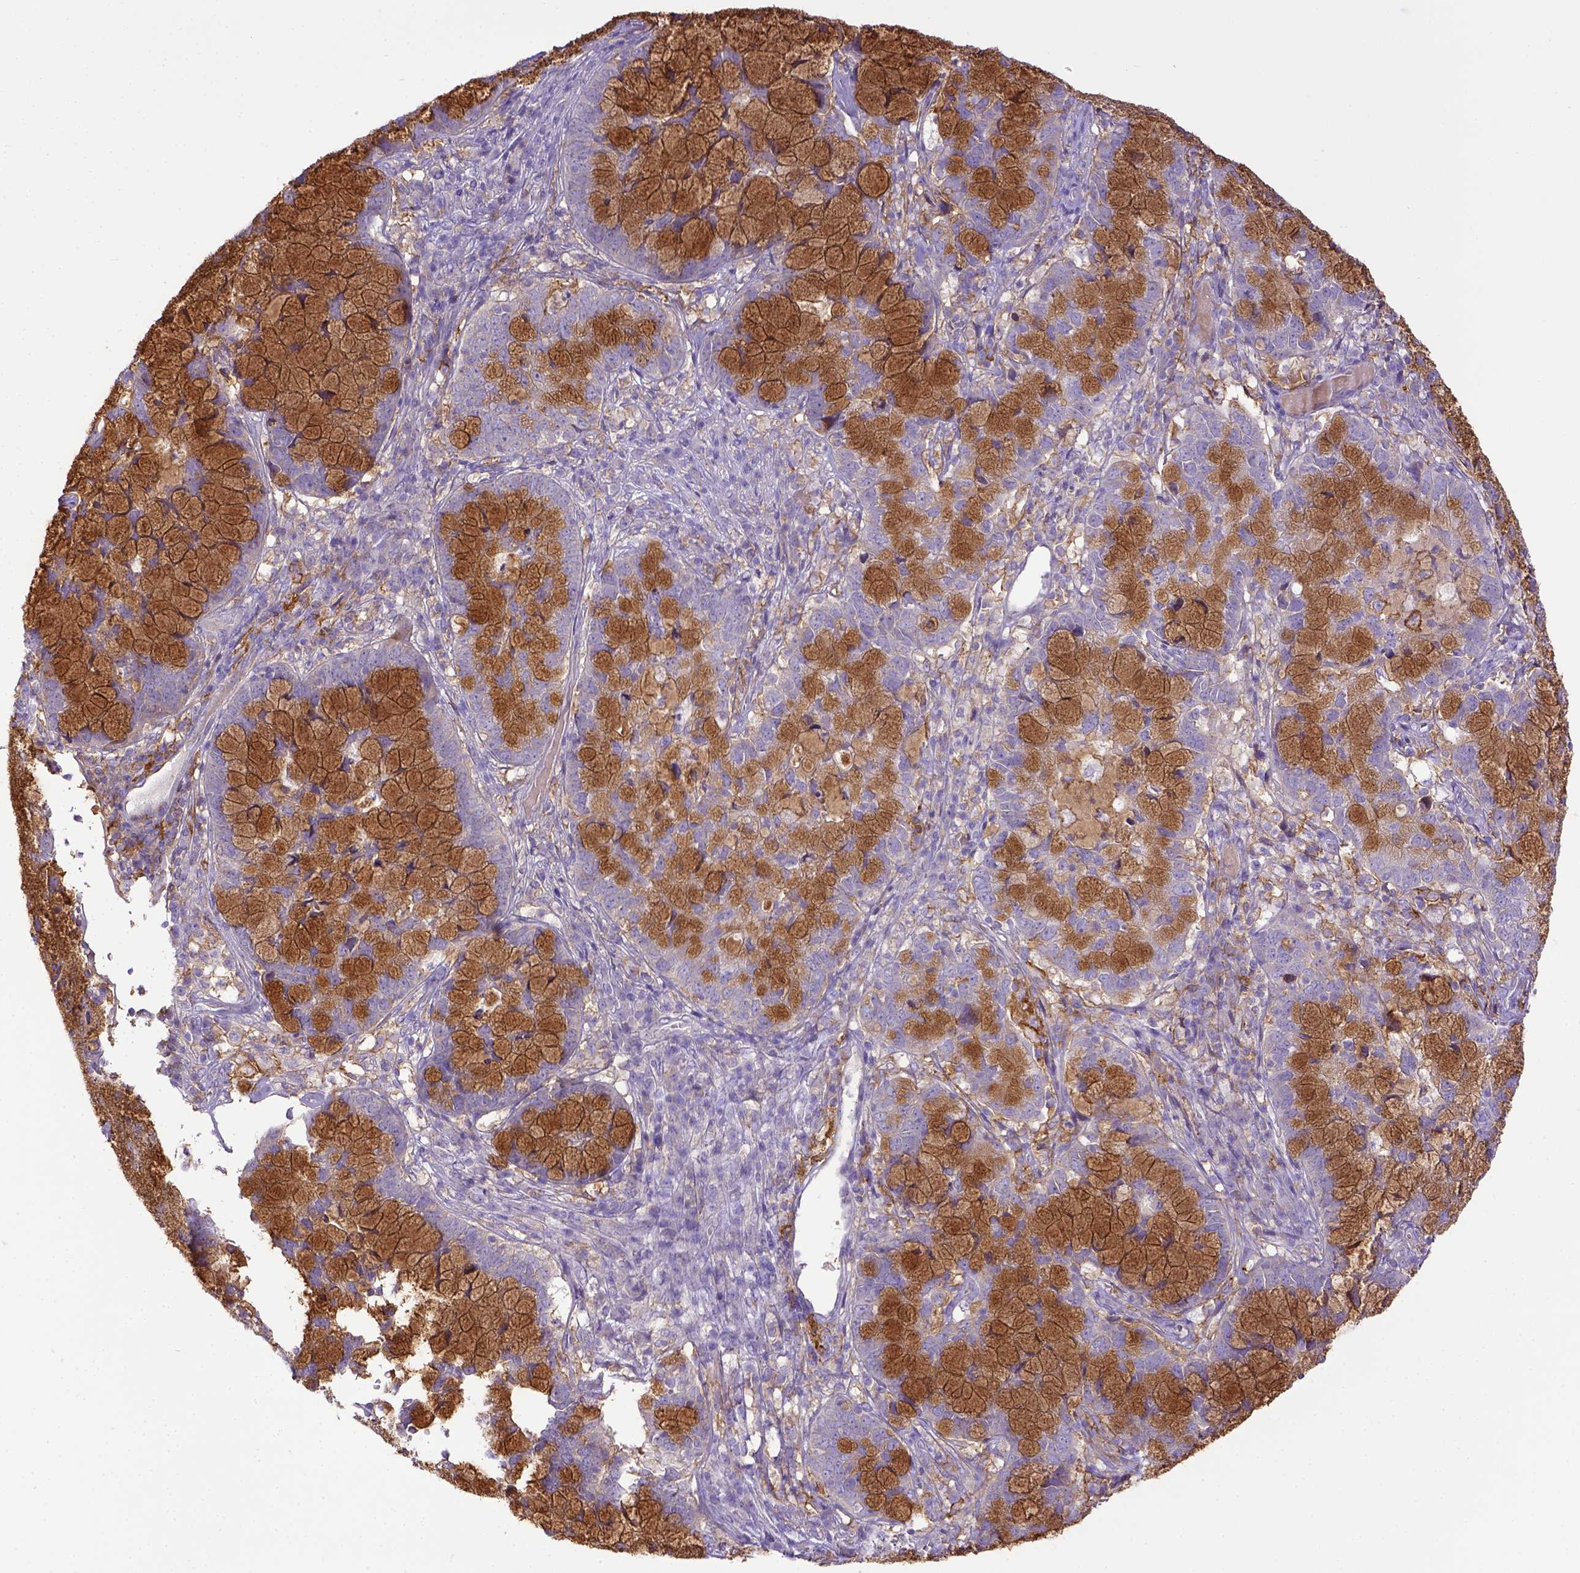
{"staining": {"intensity": "moderate", "quantity": ">75%", "location": "cytoplasmic/membranous"}, "tissue": "cervical cancer", "cell_type": "Tumor cells", "image_type": "cancer", "snomed": [{"axis": "morphology", "description": "Adenocarcinoma, NOS"}, {"axis": "topography", "description": "Cervix"}], "caption": "Immunohistochemistry image of cervical adenocarcinoma stained for a protein (brown), which reveals medium levels of moderate cytoplasmic/membranous staining in about >75% of tumor cells.", "gene": "CD40", "patient": {"sex": "female", "age": 40}}